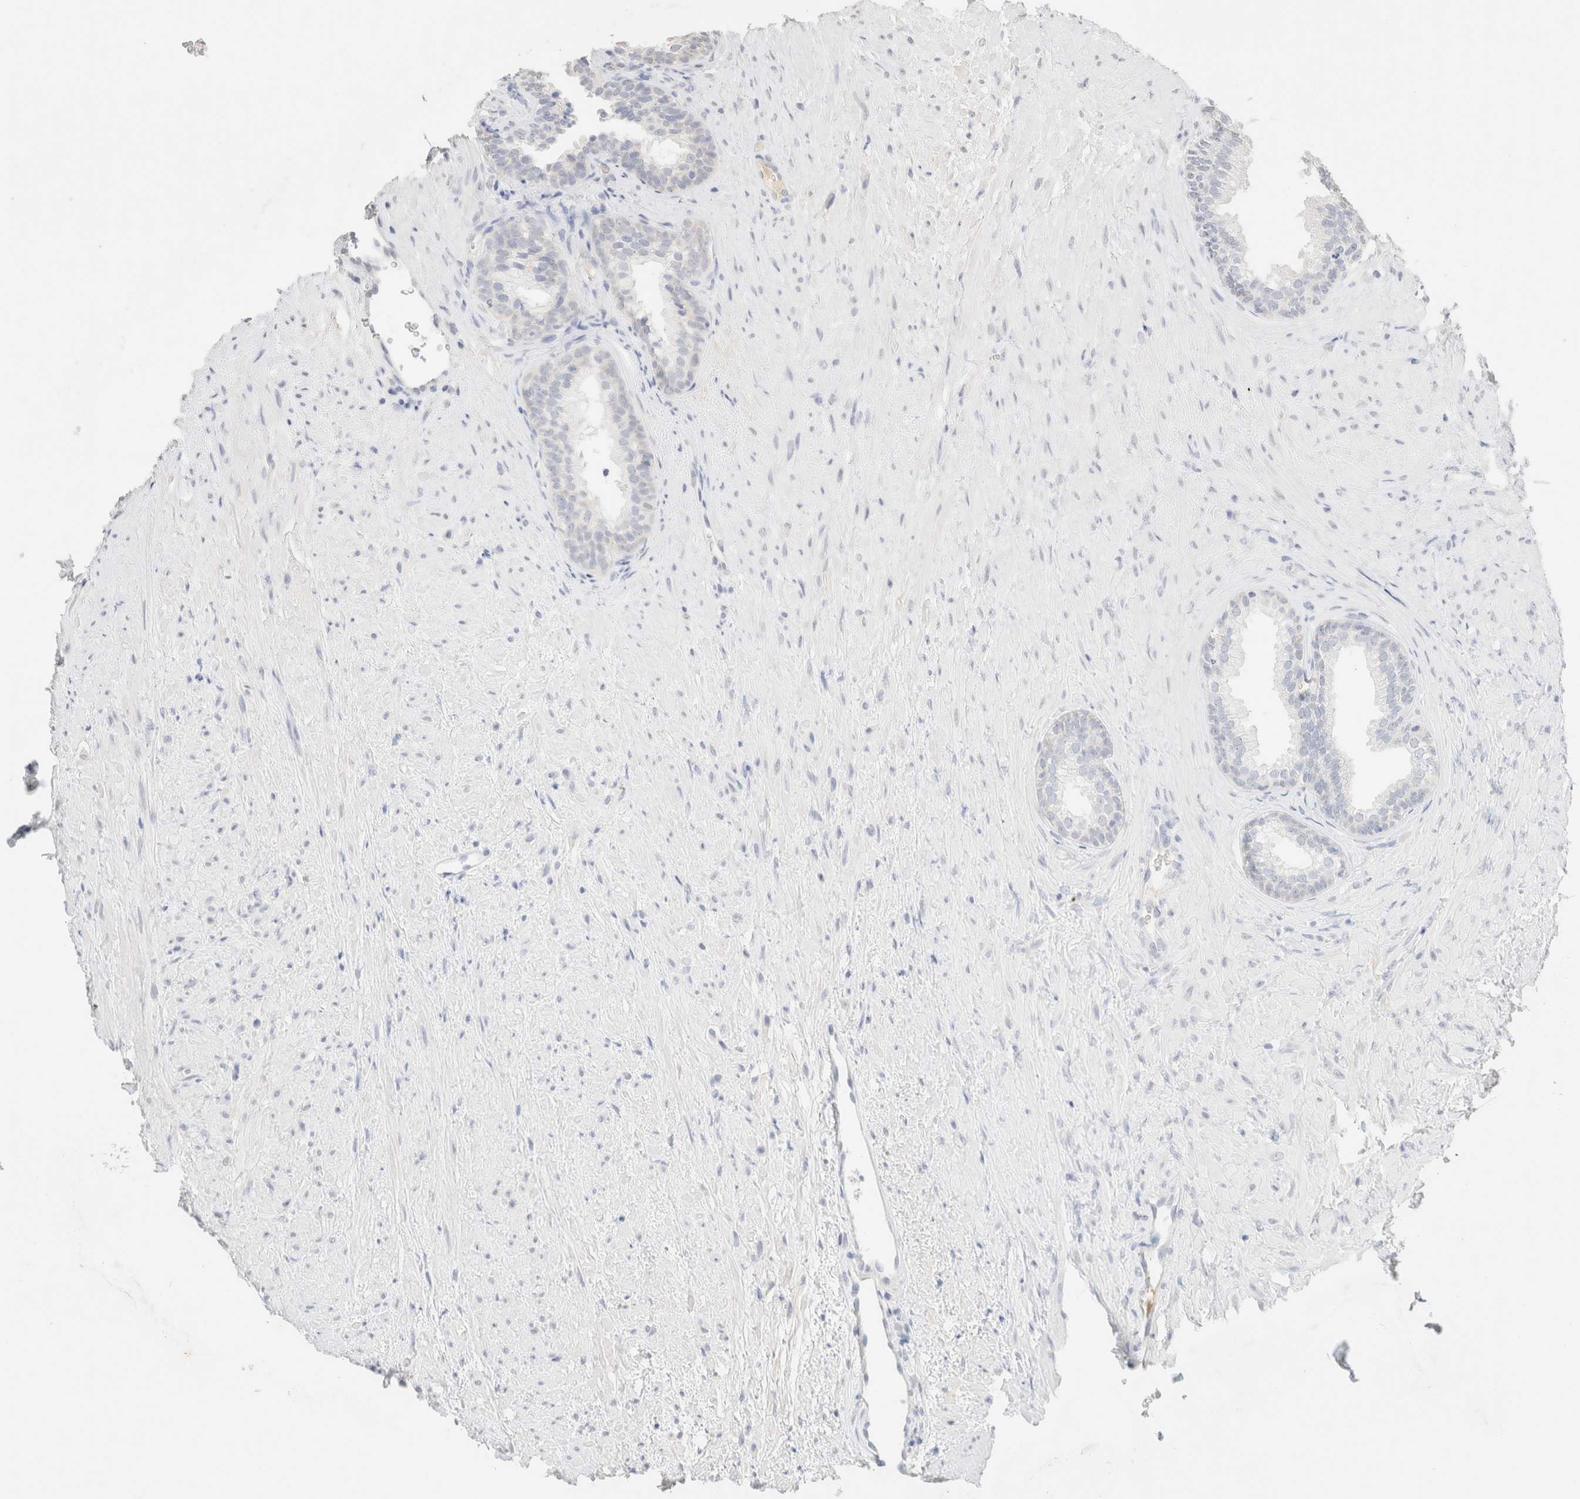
{"staining": {"intensity": "moderate", "quantity": "<25%", "location": "cytoplasmic/membranous"}, "tissue": "prostate", "cell_type": "Glandular cells", "image_type": "normal", "snomed": [{"axis": "morphology", "description": "Normal tissue, NOS"}, {"axis": "topography", "description": "Prostate"}], "caption": "High-power microscopy captured an IHC micrograph of normal prostate, revealing moderate cytoplasmic/membranous expression in approximately <25% of glandular cells.", "gene": "CPA1", "patient": {"sex": "male", "age": 76}}